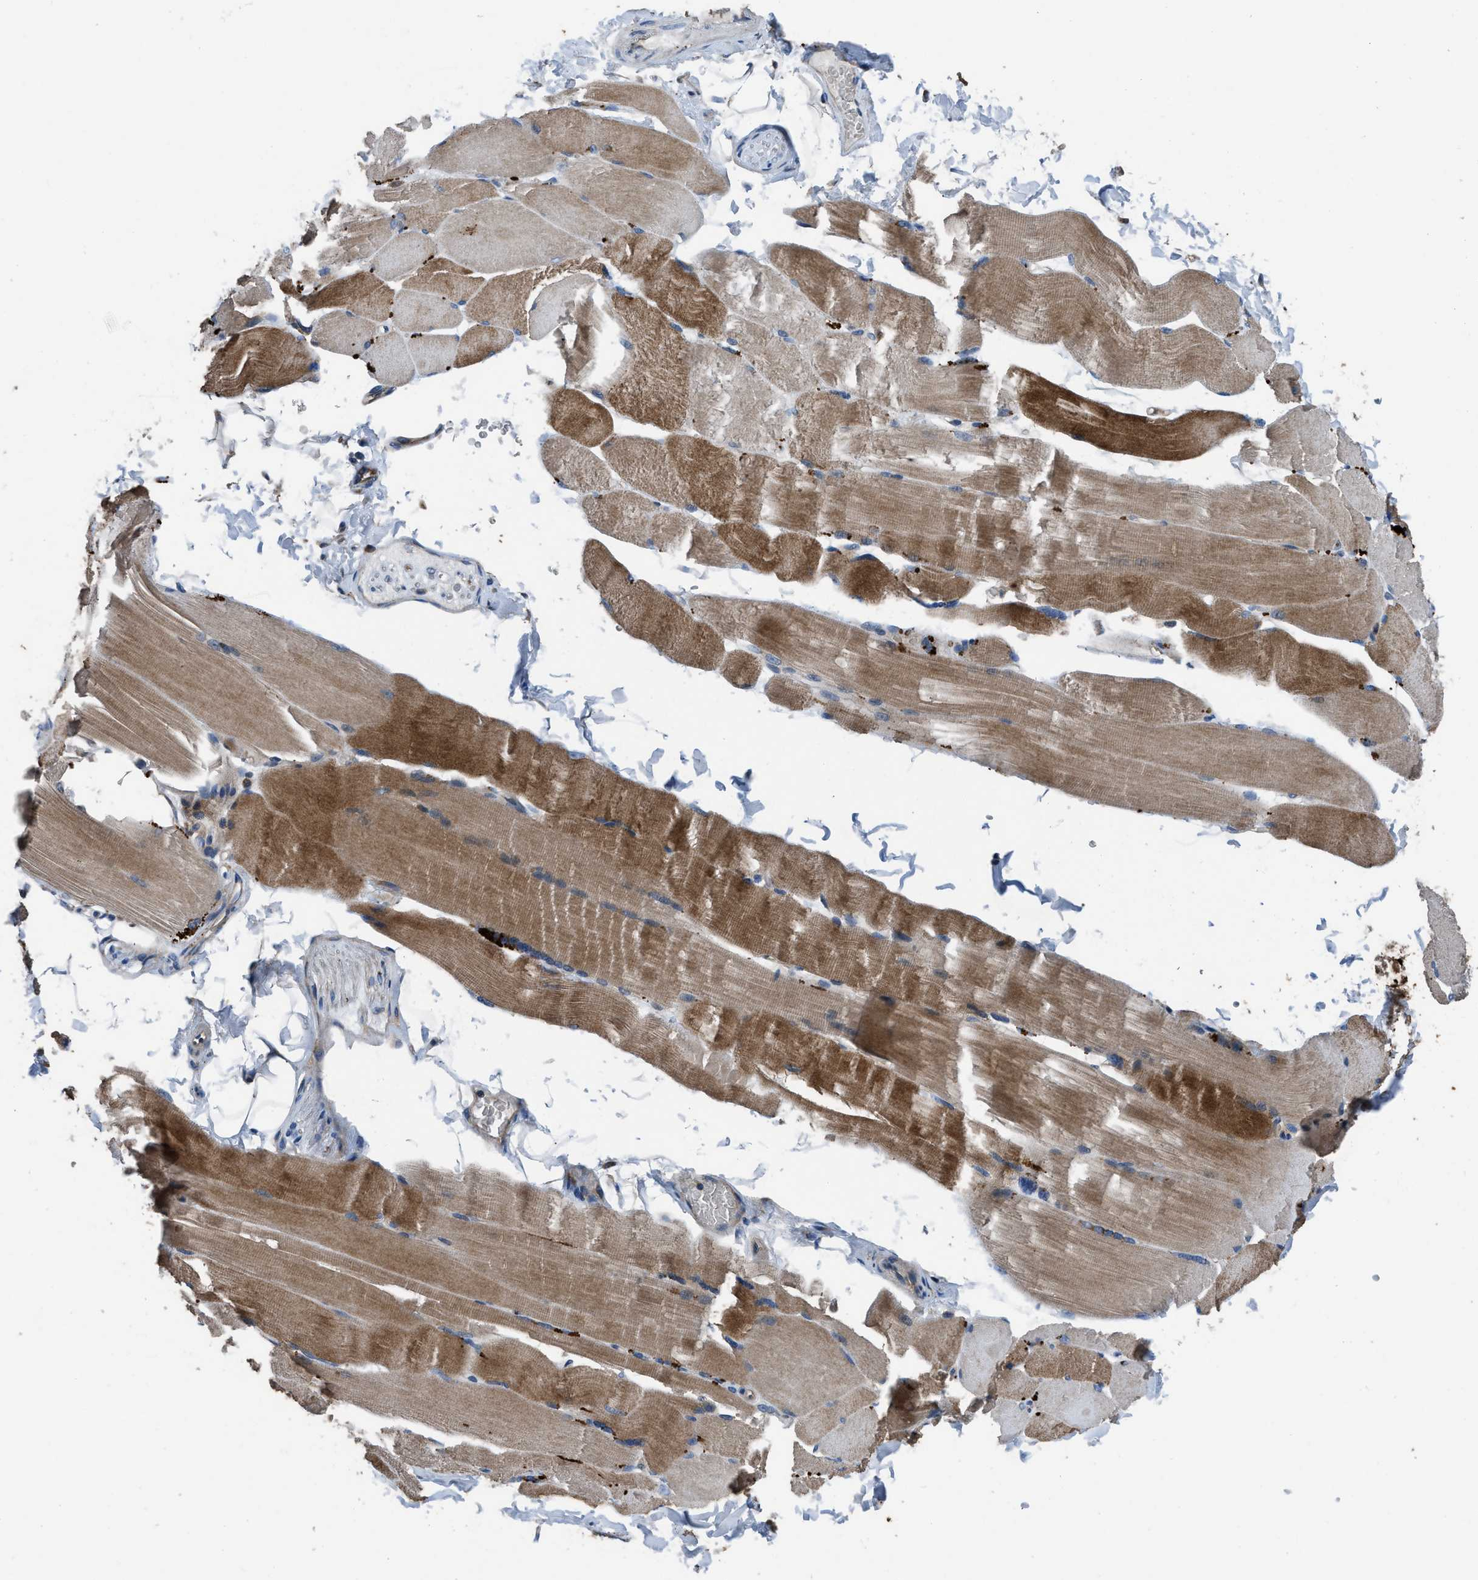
{"staining": {"intensity": "strong", "quantity": "25%-75%", "location": "cytoplasmic/membranous"}, "tissue": "skeletal muscle", "cell_type": "Myocytes", "image_type": "normal", "snomed": [{"axis": "morphology", "description": "Normal tissue, NOS"}, {"axis": "topography", "description": "Skin"}, {"axis": "topography", "description": "Skeletal muscle"}], "caption": "Unremarkable skeletal muscle demonstrates strong cytoplasmic/membranous staining in approximately 25%-75% of myocytes.", "gene": "USP25", "patient": {"sex": "male", "age": 83}}